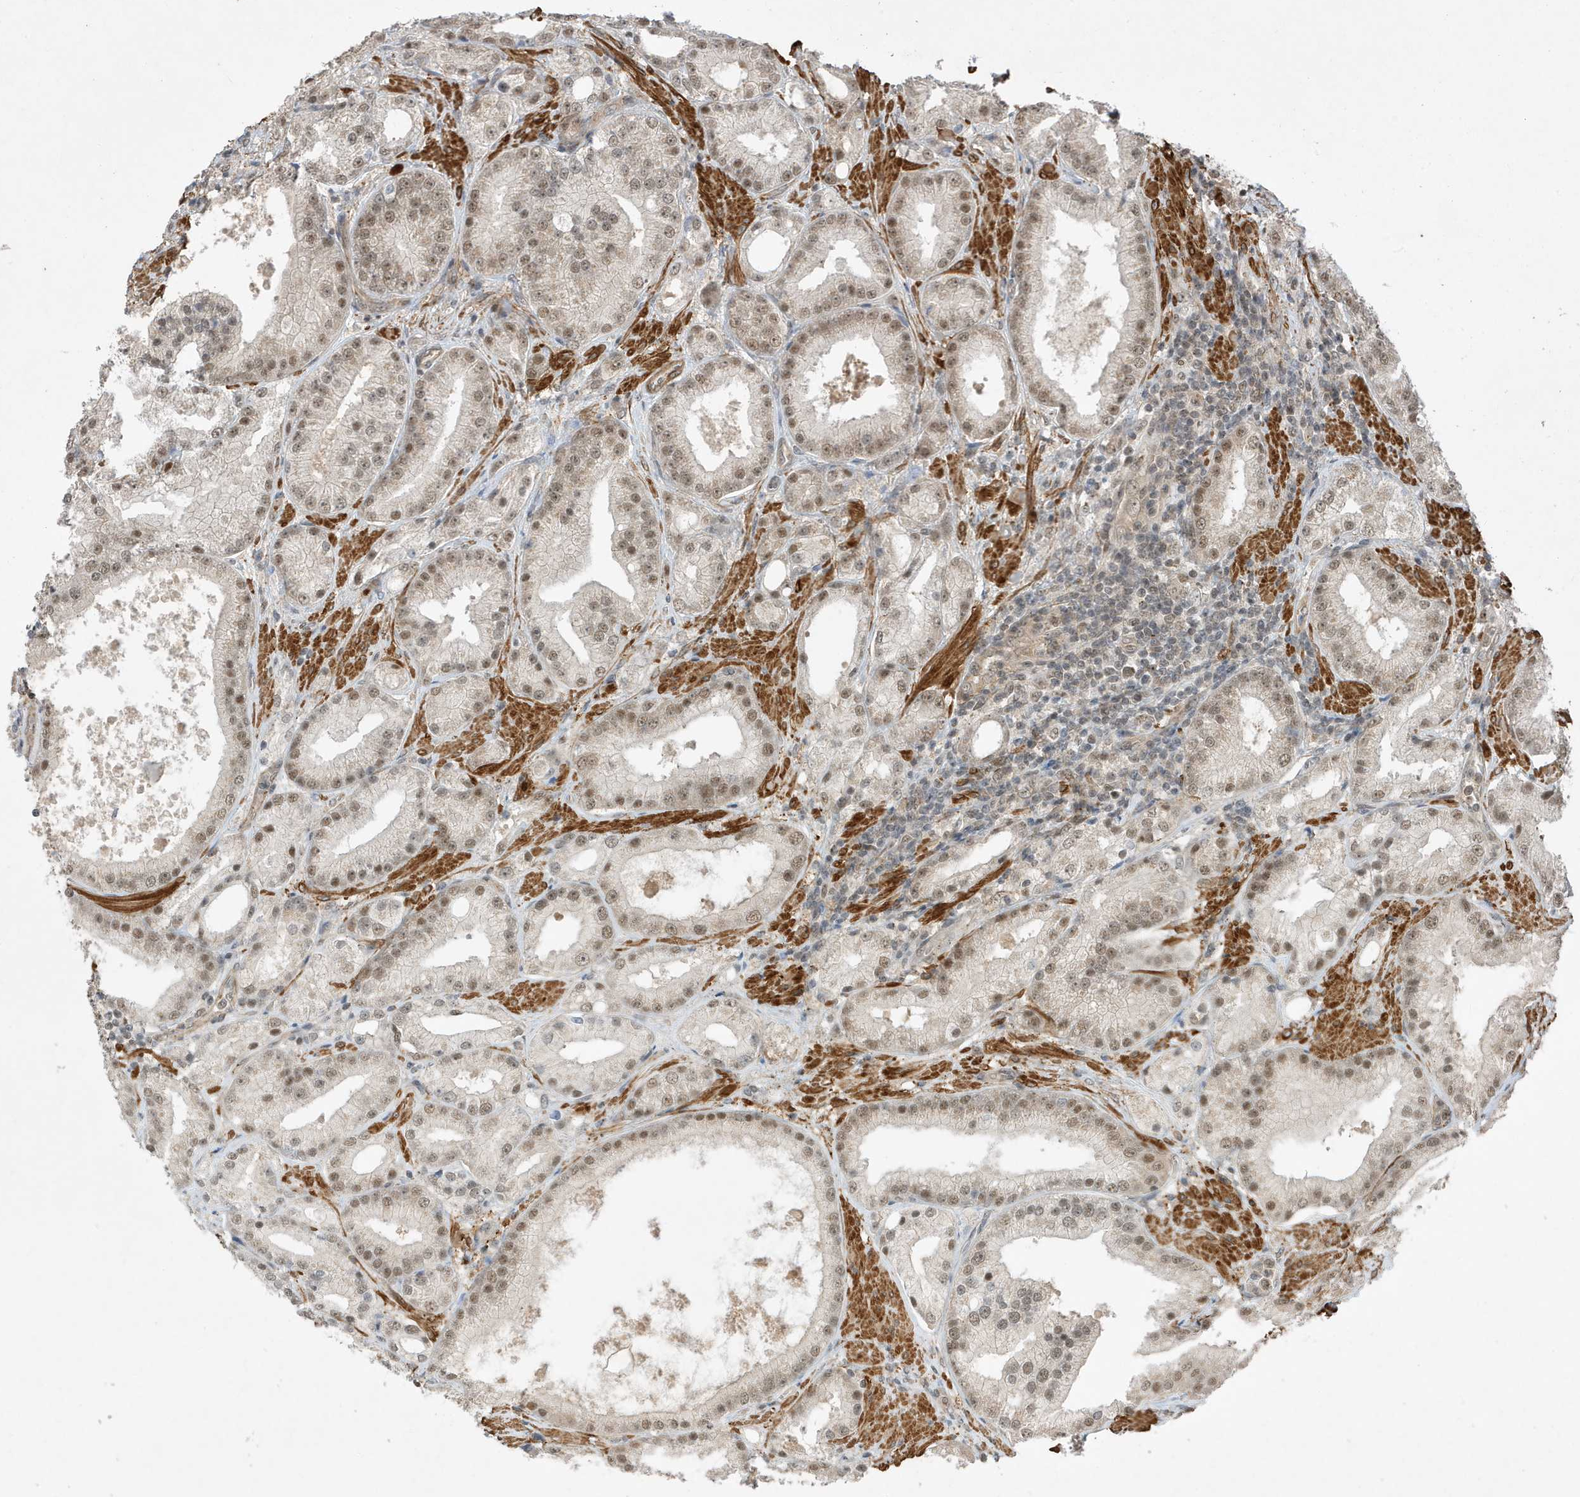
{"staining": {"intensity": "weak", "quantity": "25%-75%", "location": "nuclear"}, "tissue": "prostate cancer", "cell_type": "Tumor cells", "image_type": "cancer", "snomed": [{"axis": "morphology", "description": "Adenocarcinoma, Low grade"}, {"axis": "topography", "description": "Prostate"}], "caption": "Adenocarcinoma (low-grade) (prostate) tissue displays weak nuclear staining in about 25%-75% of tumor cells (Brightfield microscopy of DAB IHC at high magnification).", "gene": "MAST3", "patient": {"sex": "male", "age": 67}}